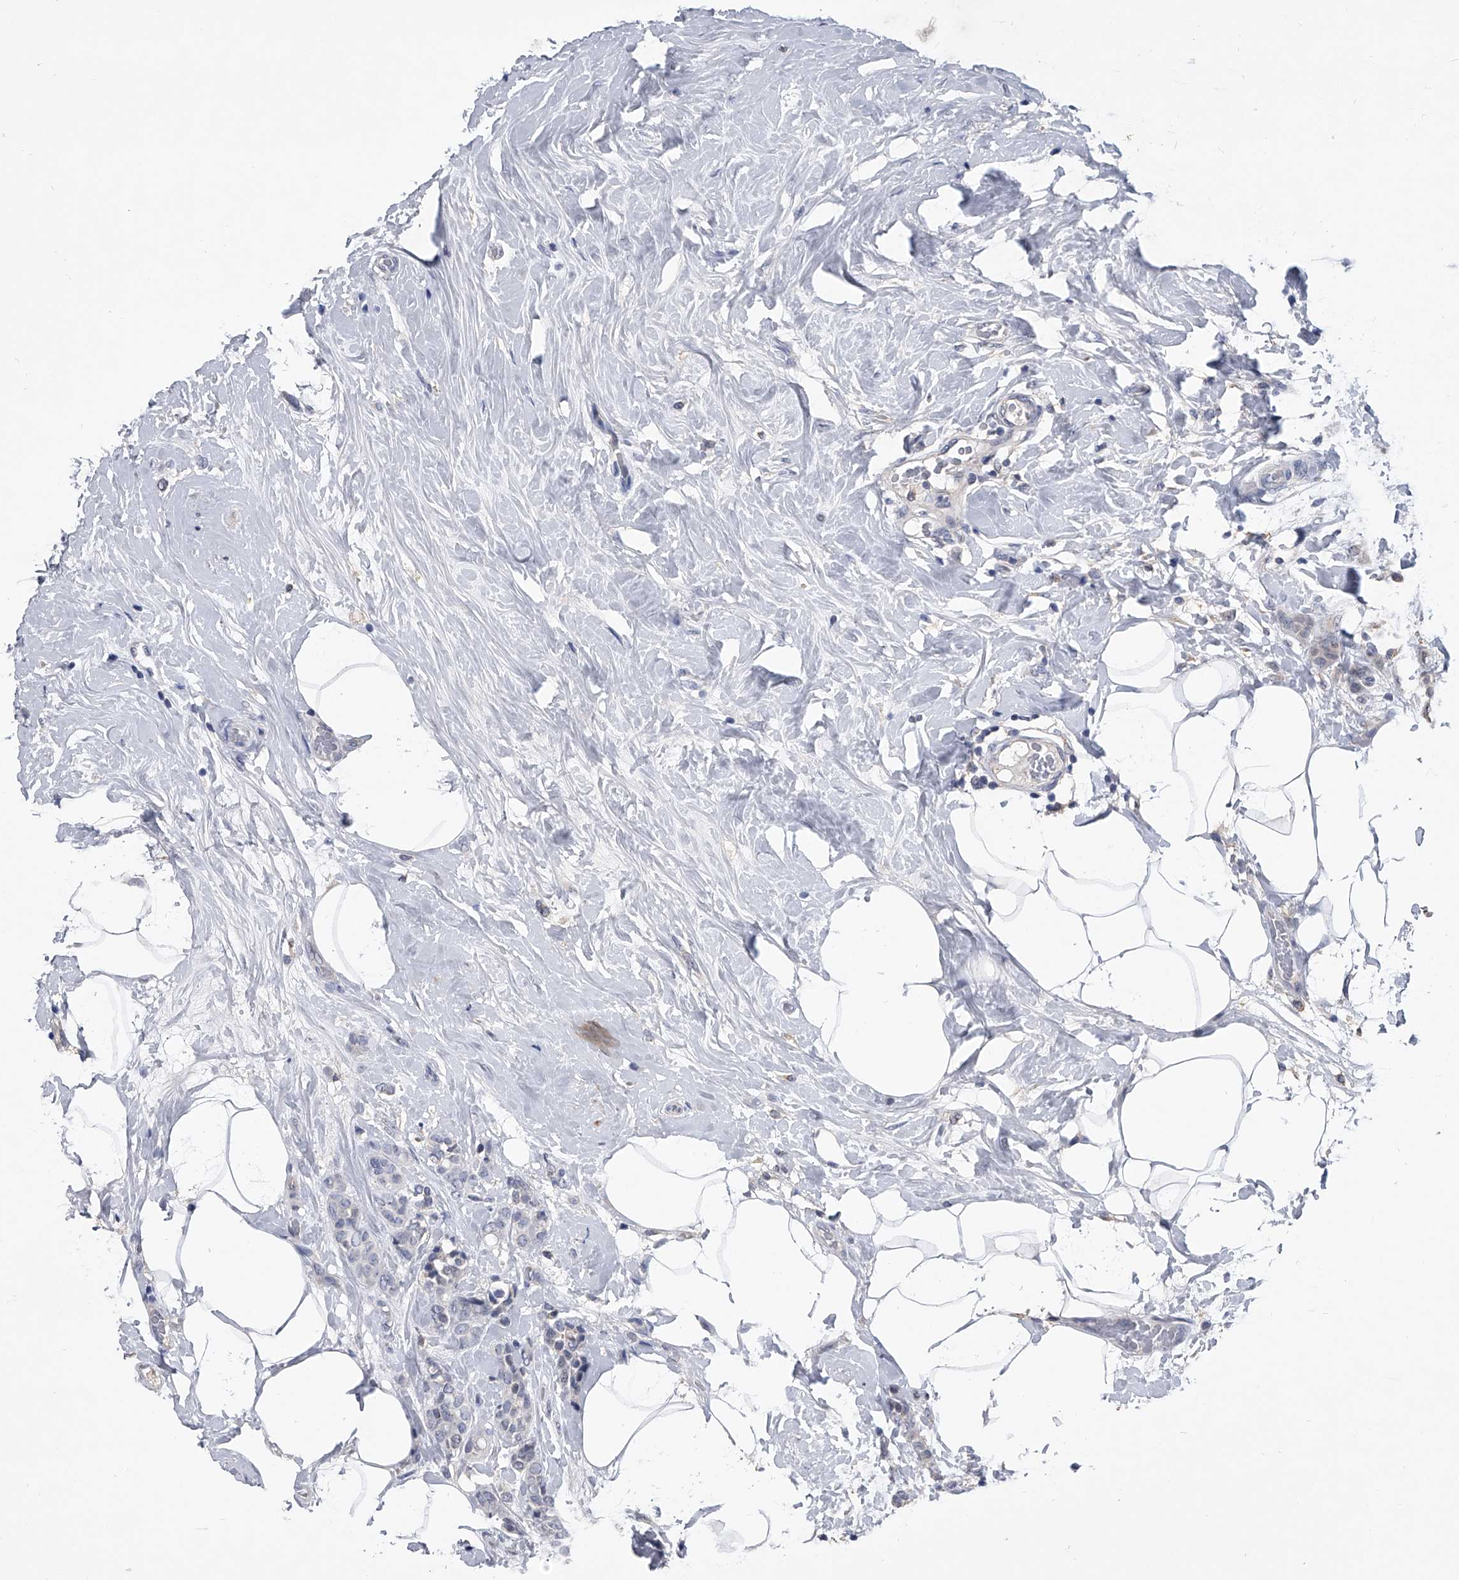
{"staining": {"intensity": "negative", "quantity": "none", "location": "none"}, "tissue": "breast cancer", "cell_type": "Tumor cells", "image_type": "cancer", "snomed": [{"axis": "morphology", "description": "Lobular carcinoma, in situ"}, {"axis": "morphology", "description": "Lobular carcinoma"}, {"axis": "topography", "description": "Breast"}], "caption": "Tumor cells show no significant expression in breast cancer.", "gene": "MAP4K3", "patient": {"sex": "female", "age": 41}}